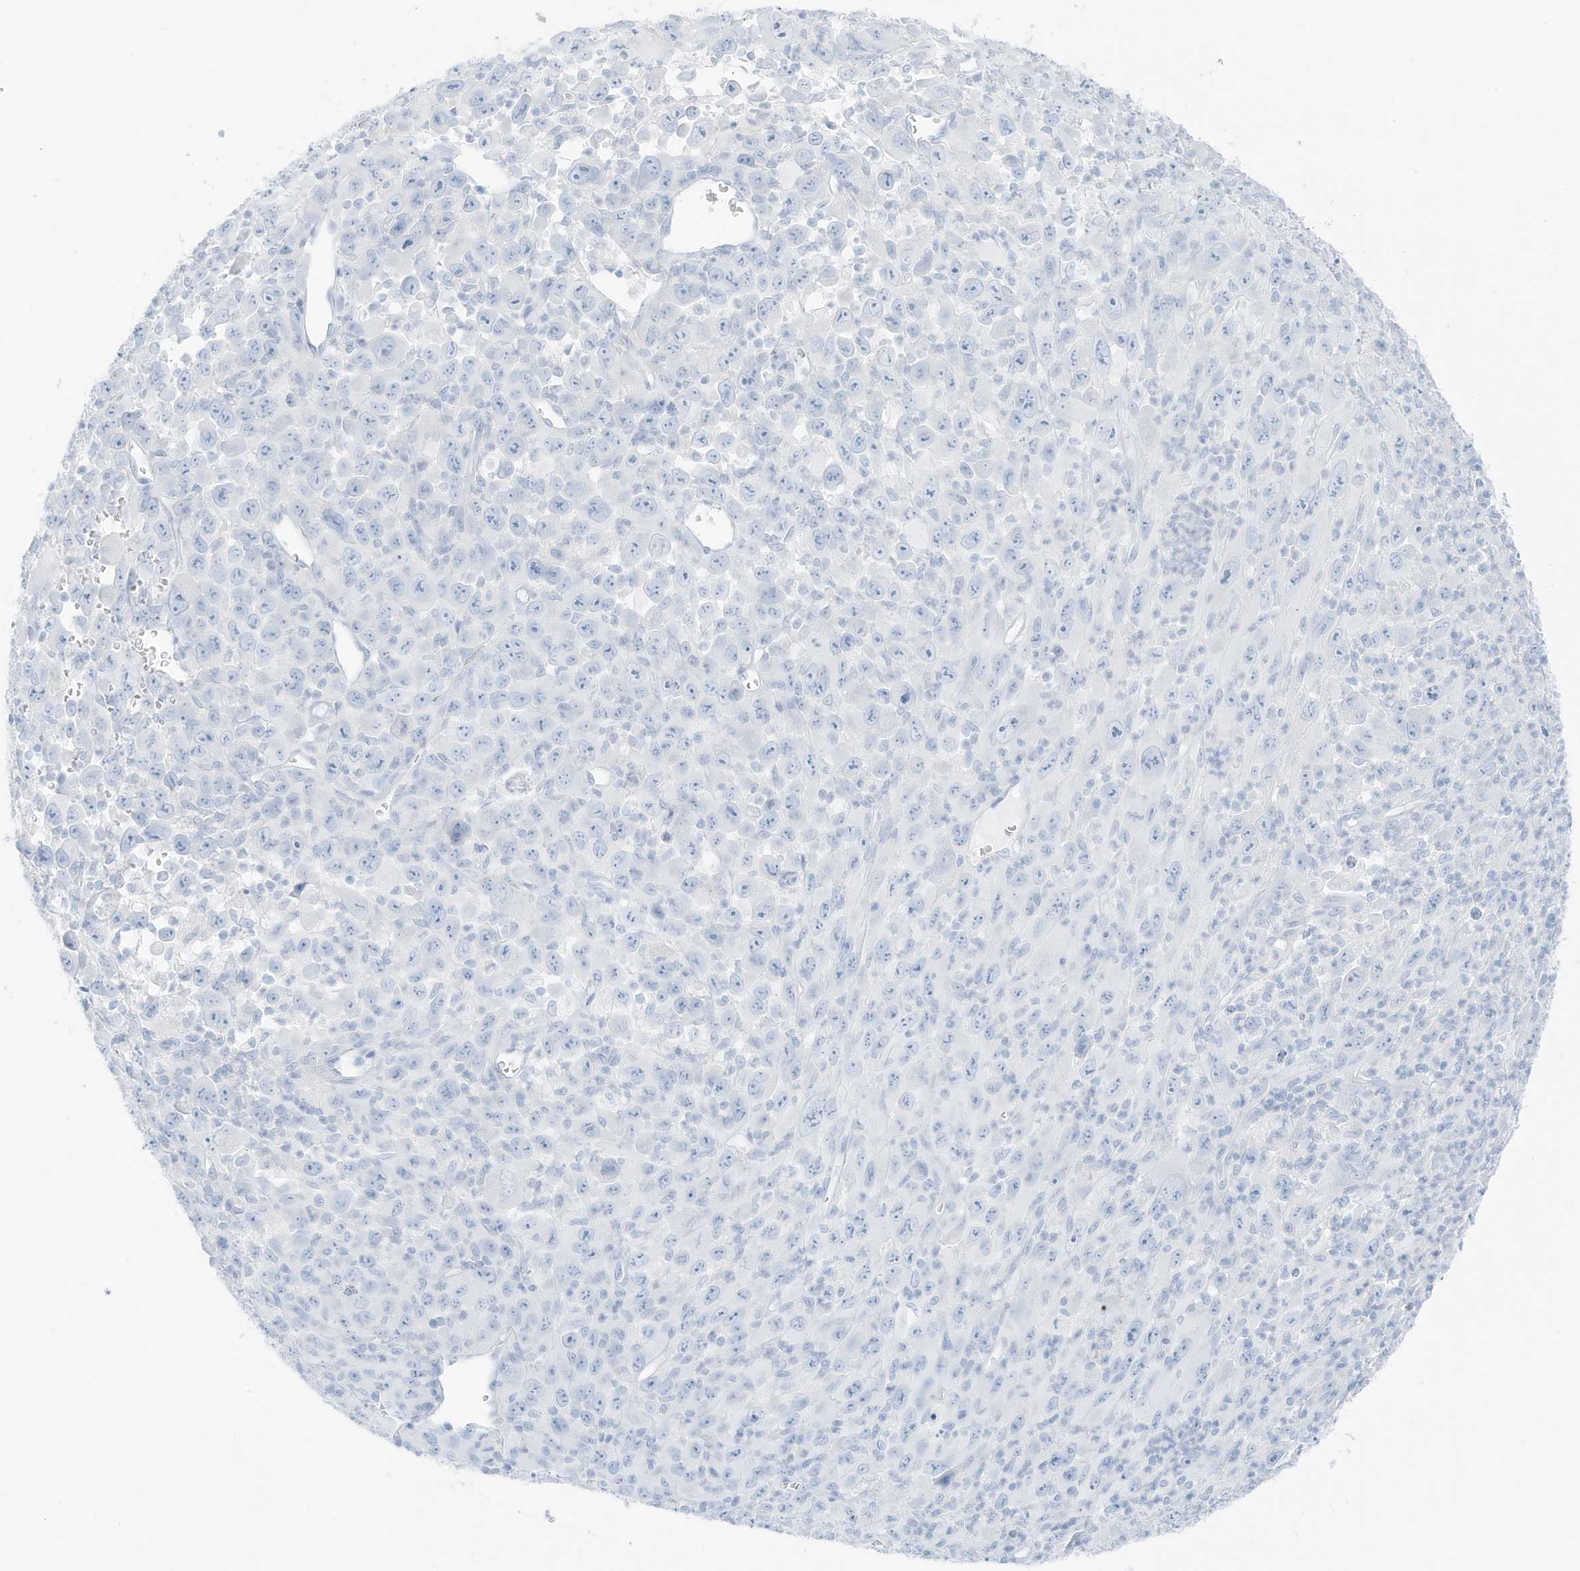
{"staining": {"intensity": "negative", "quantity": "none", "location": "none"}, "tissue": "melanoma", "cell_type": "Tumor cells", "image_type": "cancer", "snomed": [{"axis": "morphology", "description": "Malignant melanoma, Metastatic site"}, {"axis": "topography", "description": "Skin"}], "caption": "Tumor cells show no significant protein expression in melanoma.", "gene": "SLC22A13", "patient": {"sex": "female", "age": 56}}